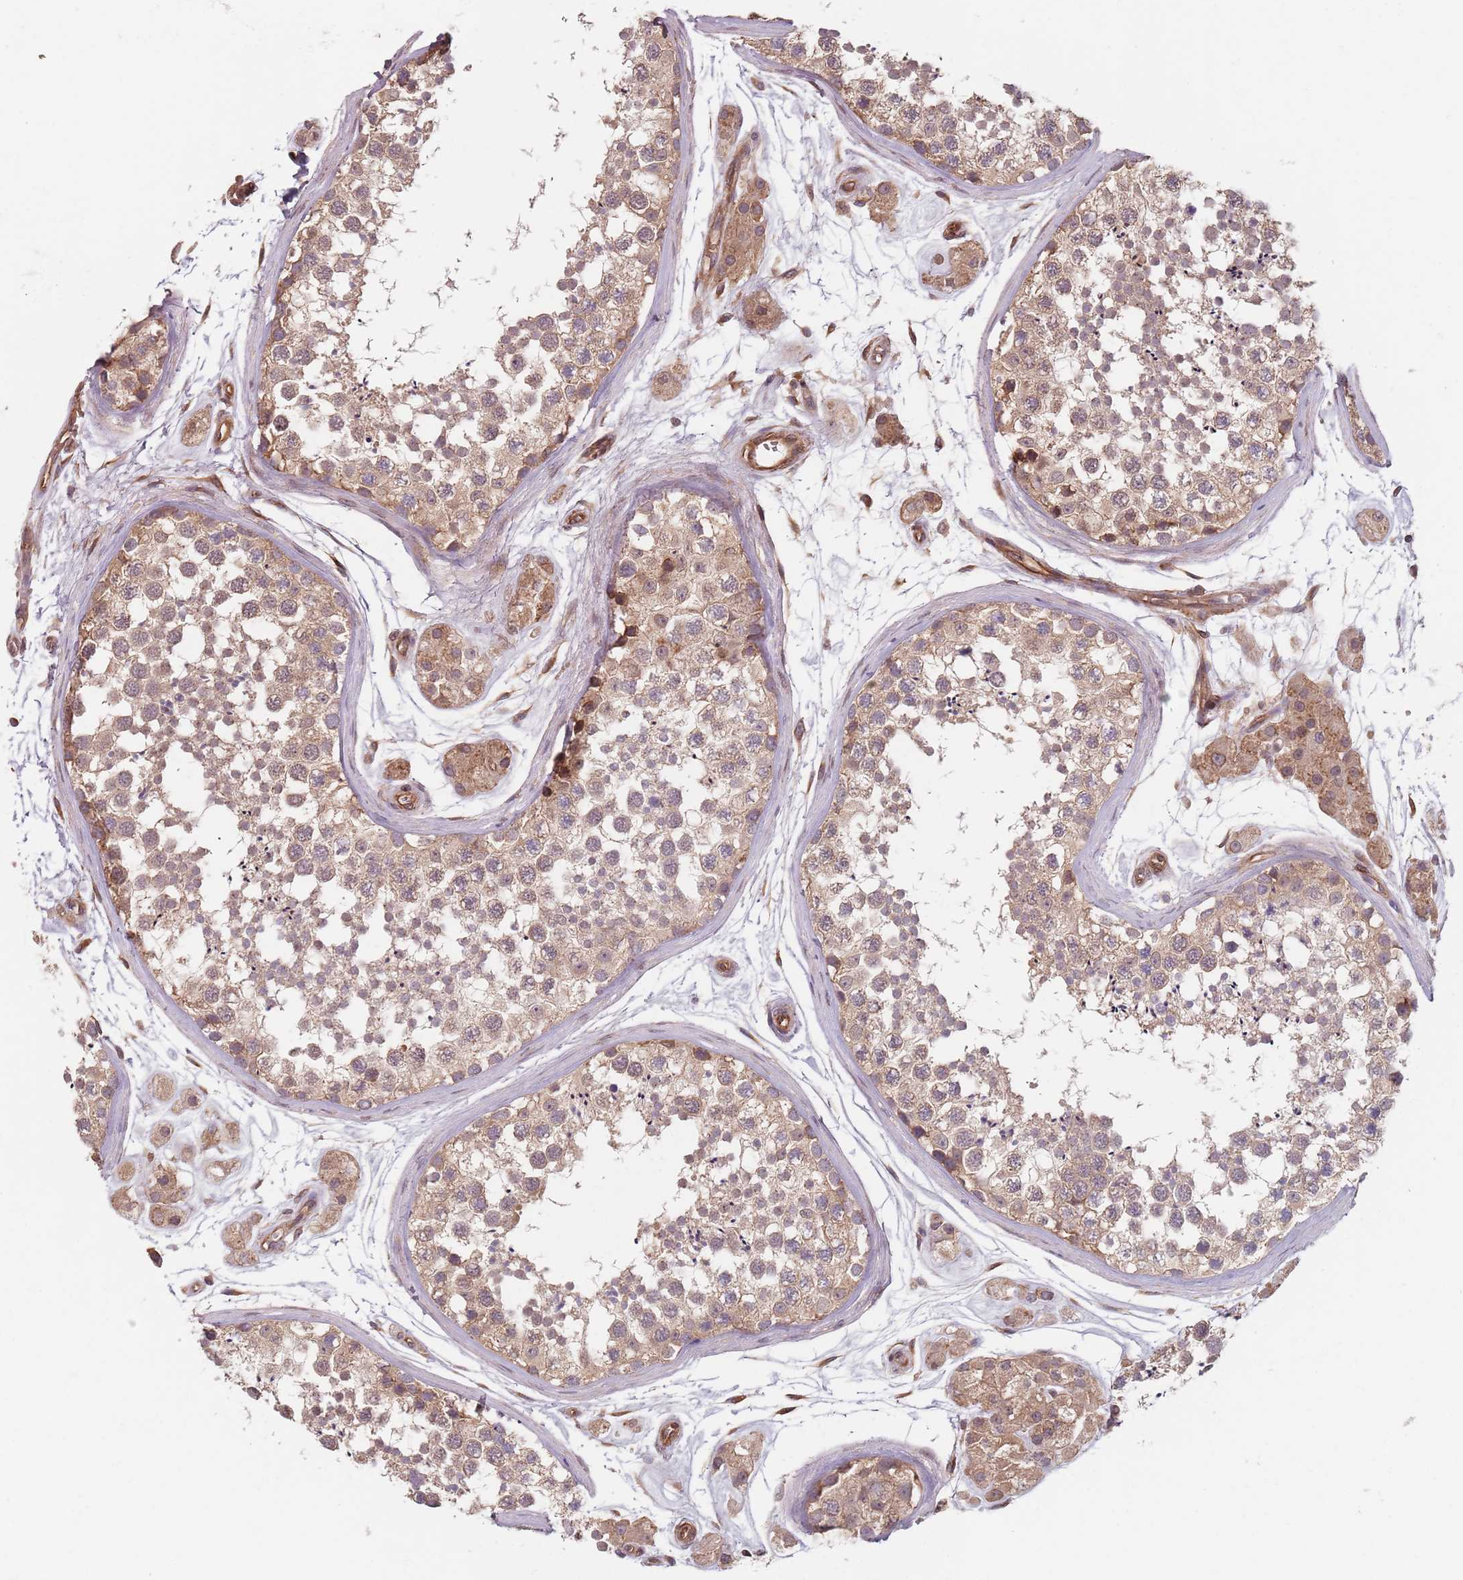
{"staining": {"intensity": "moderate", "quantity": ">75%", "location": "cytoplasmic/membranous"}, "tissue": "testis", "cell_type": "Cells in seminiferous ducts", "image_type": "normal", "snomed": [{"axis": "morphology", "description": "Normal tissue, NOS"}, {"axis": "topography", "description": "Testis"}], "caption": "Unremarkable testis demonstrates moderate cytoplasmic/membranous positivity in approximately >75% of cells in seminiferous ducts, visualized by immunohistochemistry. Using DAB (3,3'-diaminobenzidine) (brown) and hematoxylin (blue) stains, captured at high magnification using brightfield microscopy.", "gene": "NOTCH3", "patient": {"sex": "male", "age": 56}}